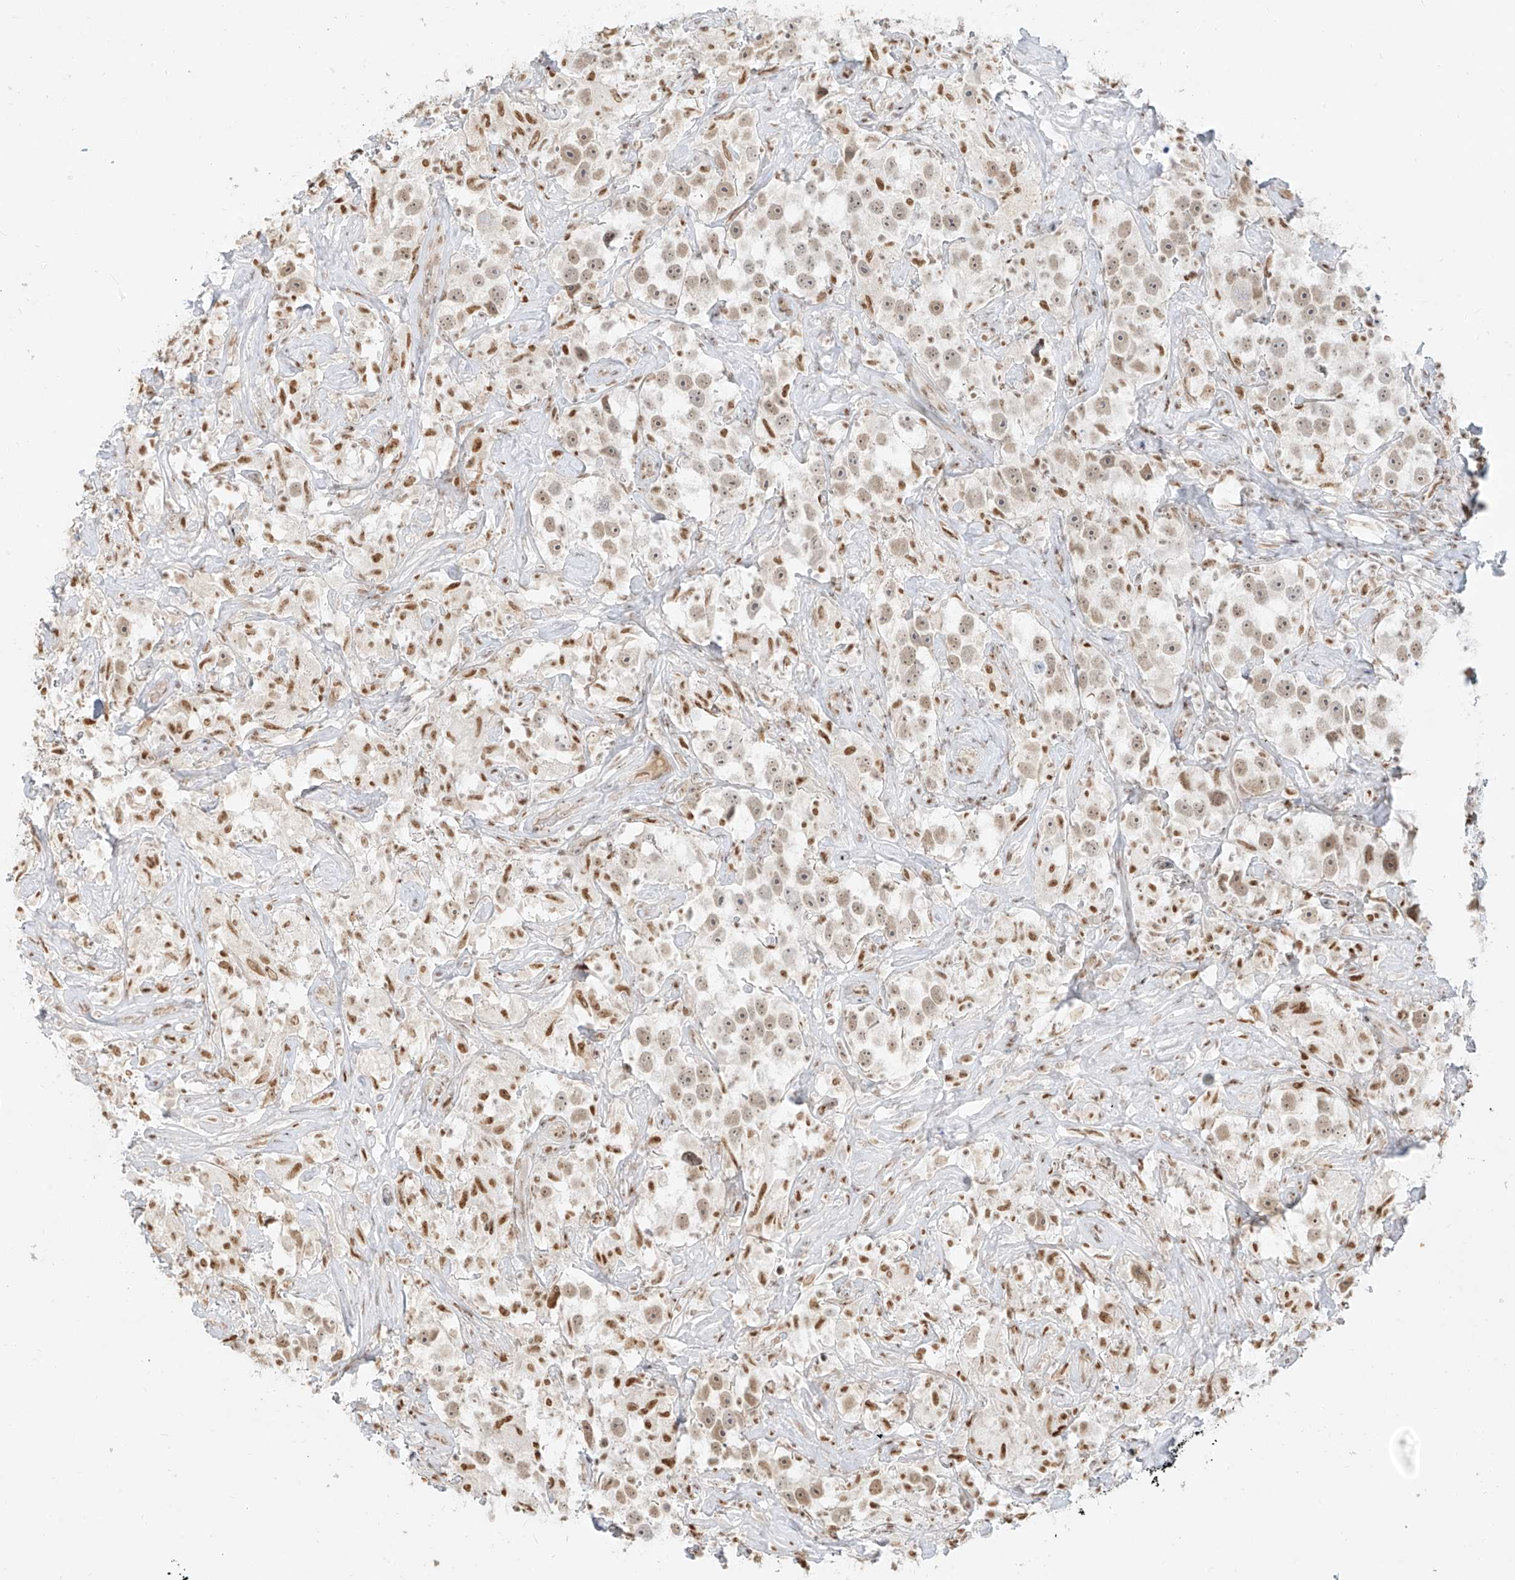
{"staining": {"intensity": "weak", "quantity": ">75%", "location": "nuclear"}, "tissue": "testis cancer", "cell_type": "Tumor cells", "image_type": "cancer", "snomed": [{"axis": "morphology", "description": "Seminoma, NOS"}, {"axis": "topography", "description": "Testis"}], "caption": "Human testis seminoma stained with a brown dye exhibits weak nuclear positive positivity in approximately >75% of tumor cells.", "gene": "NHSL1", "patient": {"sex": "male", "age": 49}}